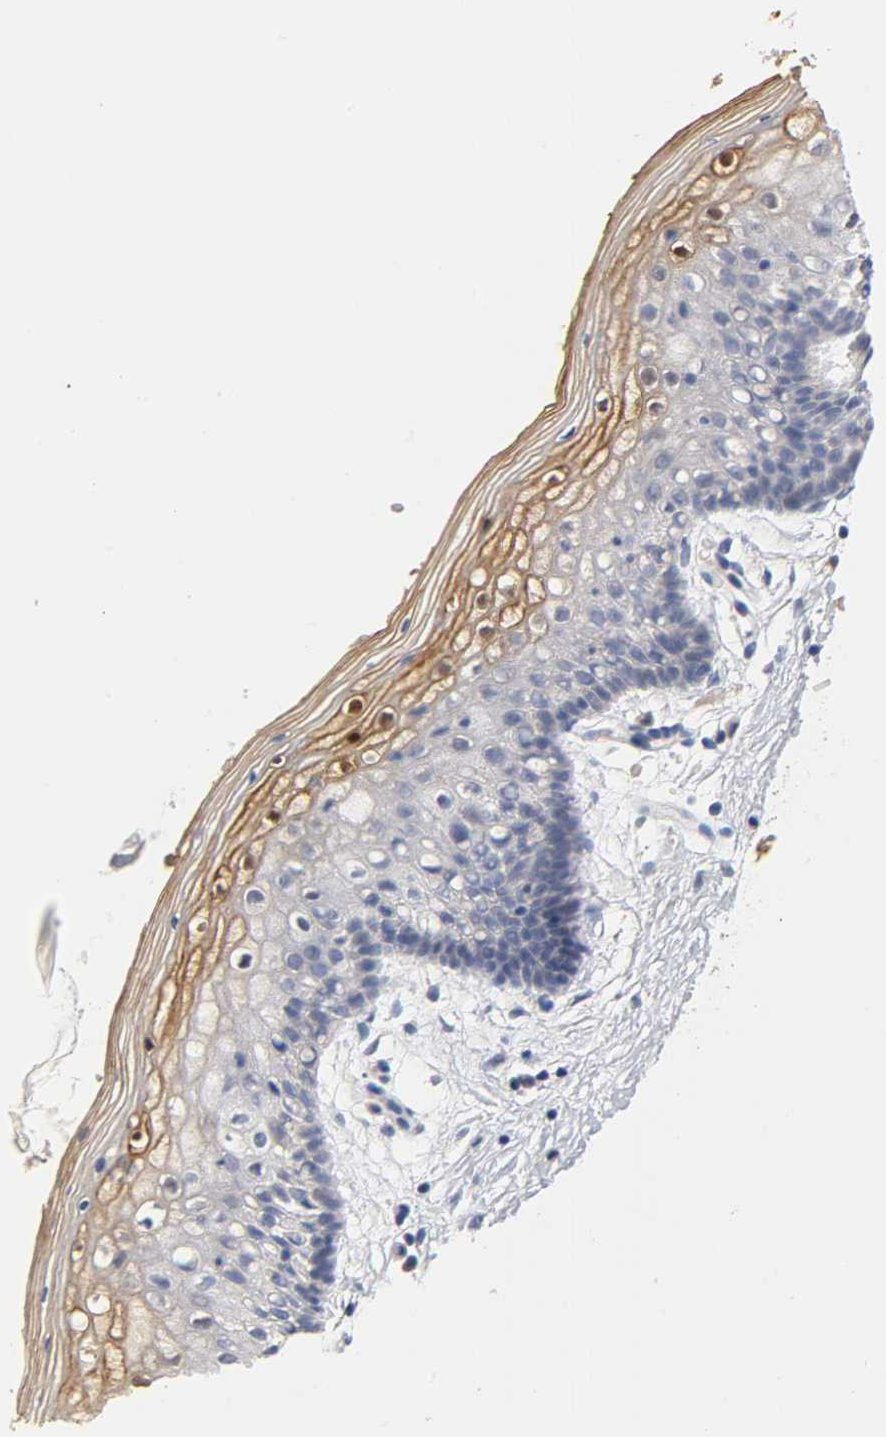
{"staining": {"intensity": "strong", "quantity": "25%-75%", "location": "cytoplasmic/membranous,nuclear"}, "tissue": "vagina", "cell_type": "Squamous epithelial cells", "image_type": "normal", "snomed": [{"axis": "morphology", "description": "Normal tissue, NOS"}, {"axis": "topography", "description": "Vagina"}], "caption": "Protein expression analysis of normal vagina displays strong cytoplasmic/membranous,nuclear staining in about 25%-75% of squamous epithelial cells.", "gene": "OVOL1", "patient": {"sex": "female", "age": 46}}